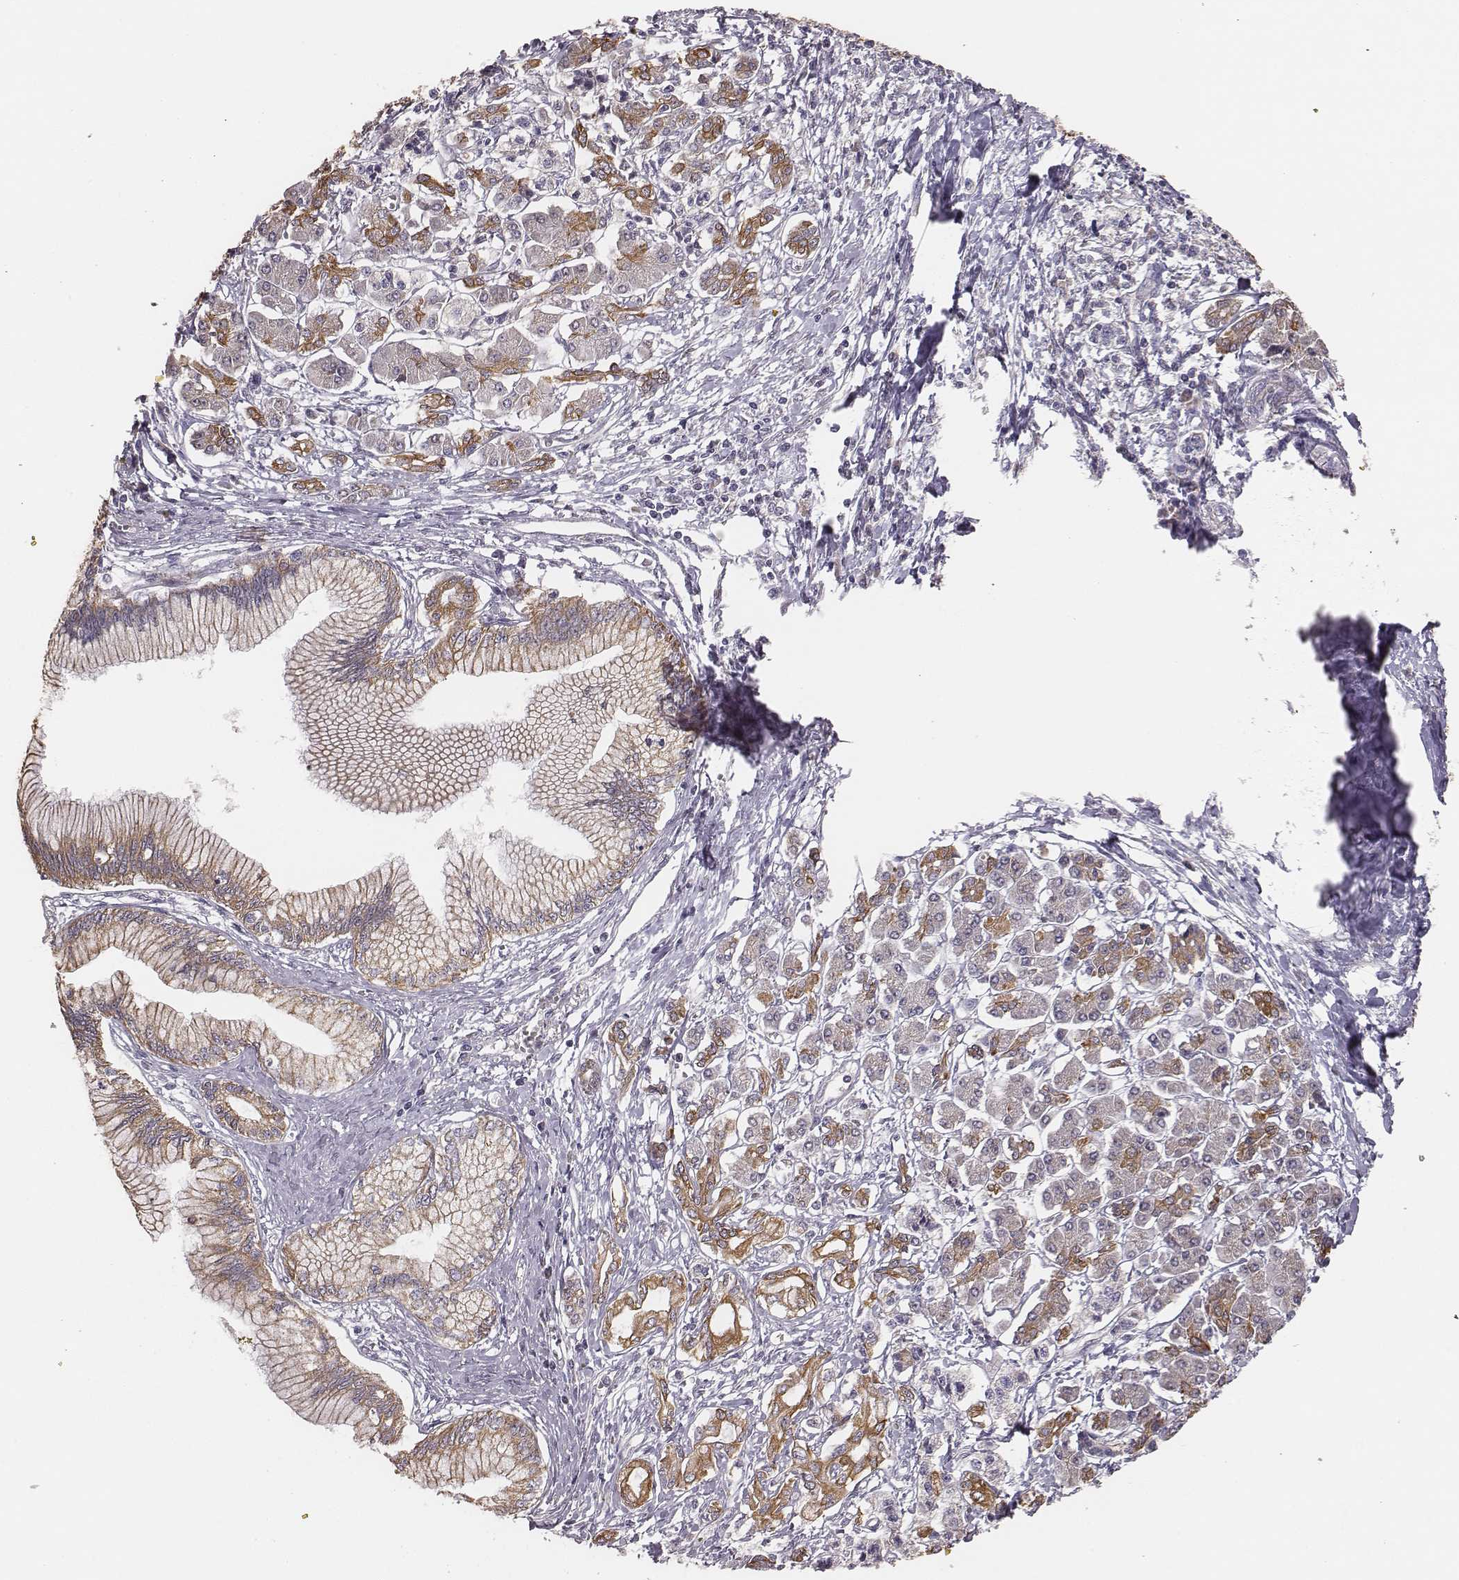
{"staining": {"intensity": "moderate", "quantity": ">75%", "location": "cytoplasmic/membranous"}, "tissue": "pancreatic cancer", "cell_type": "Tumor cells", "image_type": "cancer", "snomed": [{"axis": "morphology", "description": "Adenocarcinoma, NOS"}, {"axis": "topography", "description": "Pancreas"}], "caption": "Immunohistochemical staining of human adenocarcinoma (pancreatic) shows moderate cytoplasmic/membranous protein expression in approximately >75% of tumor cells.", "gene": "HAVCR1", "patient": {"sex": "female", "age": 68}}